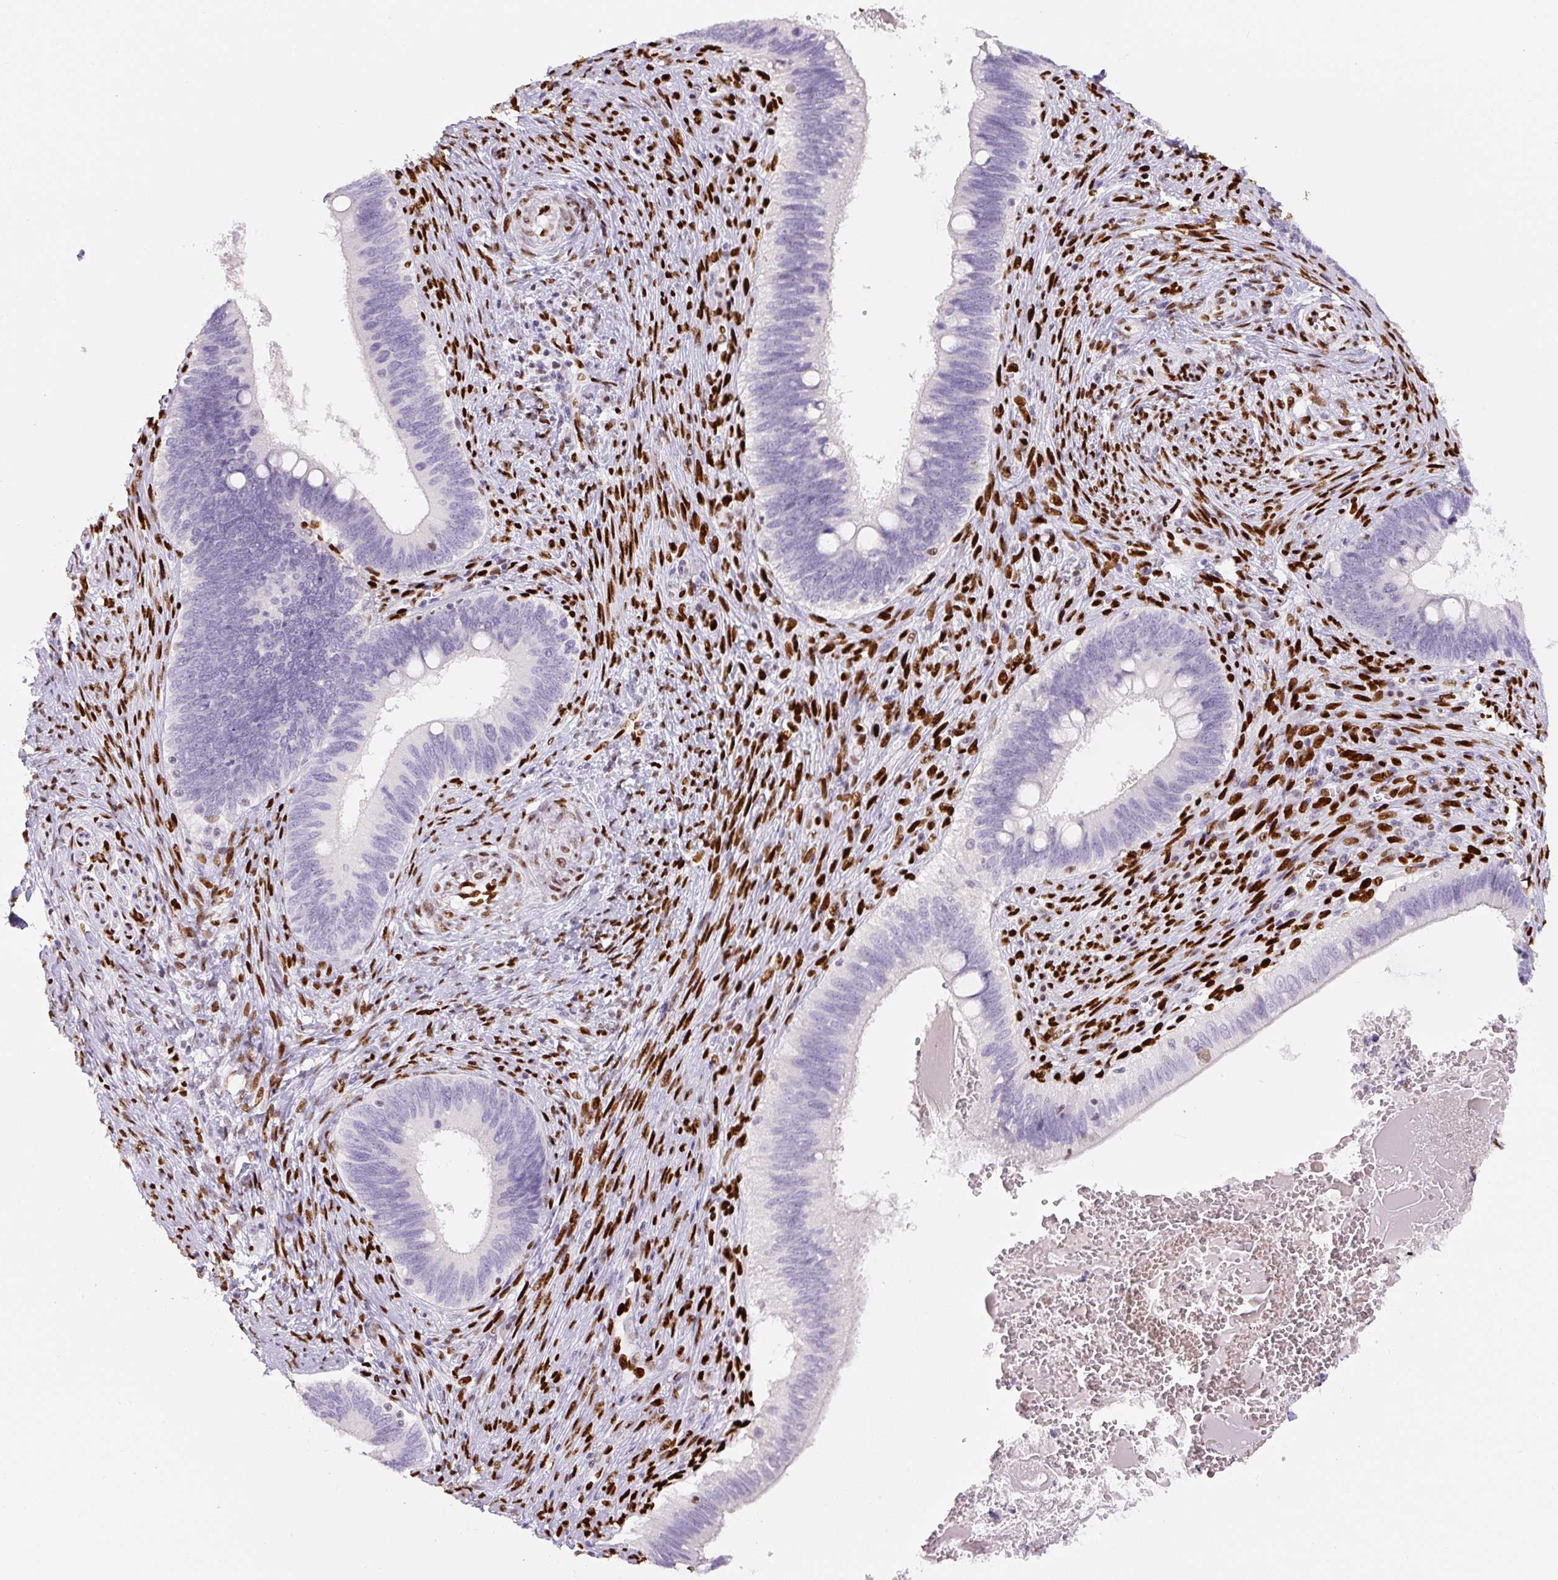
{"staining": {"intensity": "negative", "quantity": "none", "location": "none"}, "tissue": "cervical cancer", "cell_type": "Tumor cells", "image_type": "cancer", "snomed": [{"axis": "morphology", "description": "Adenocarcinoma, NOS"}, {"axis": "topography", "description": "Cervix"}], "caption": "Tumor cells show no significant staining in cervical adenocarcinoma. (Stains: DAB (3,3'-diaminobenzidine) immunohistochemistry (IHC) with hematoxylin counter stain, Microscopy: brightfield microscopy at high magnification).", "gene": "ZEB1", "patient": {"sex": "female", "age": 42}}